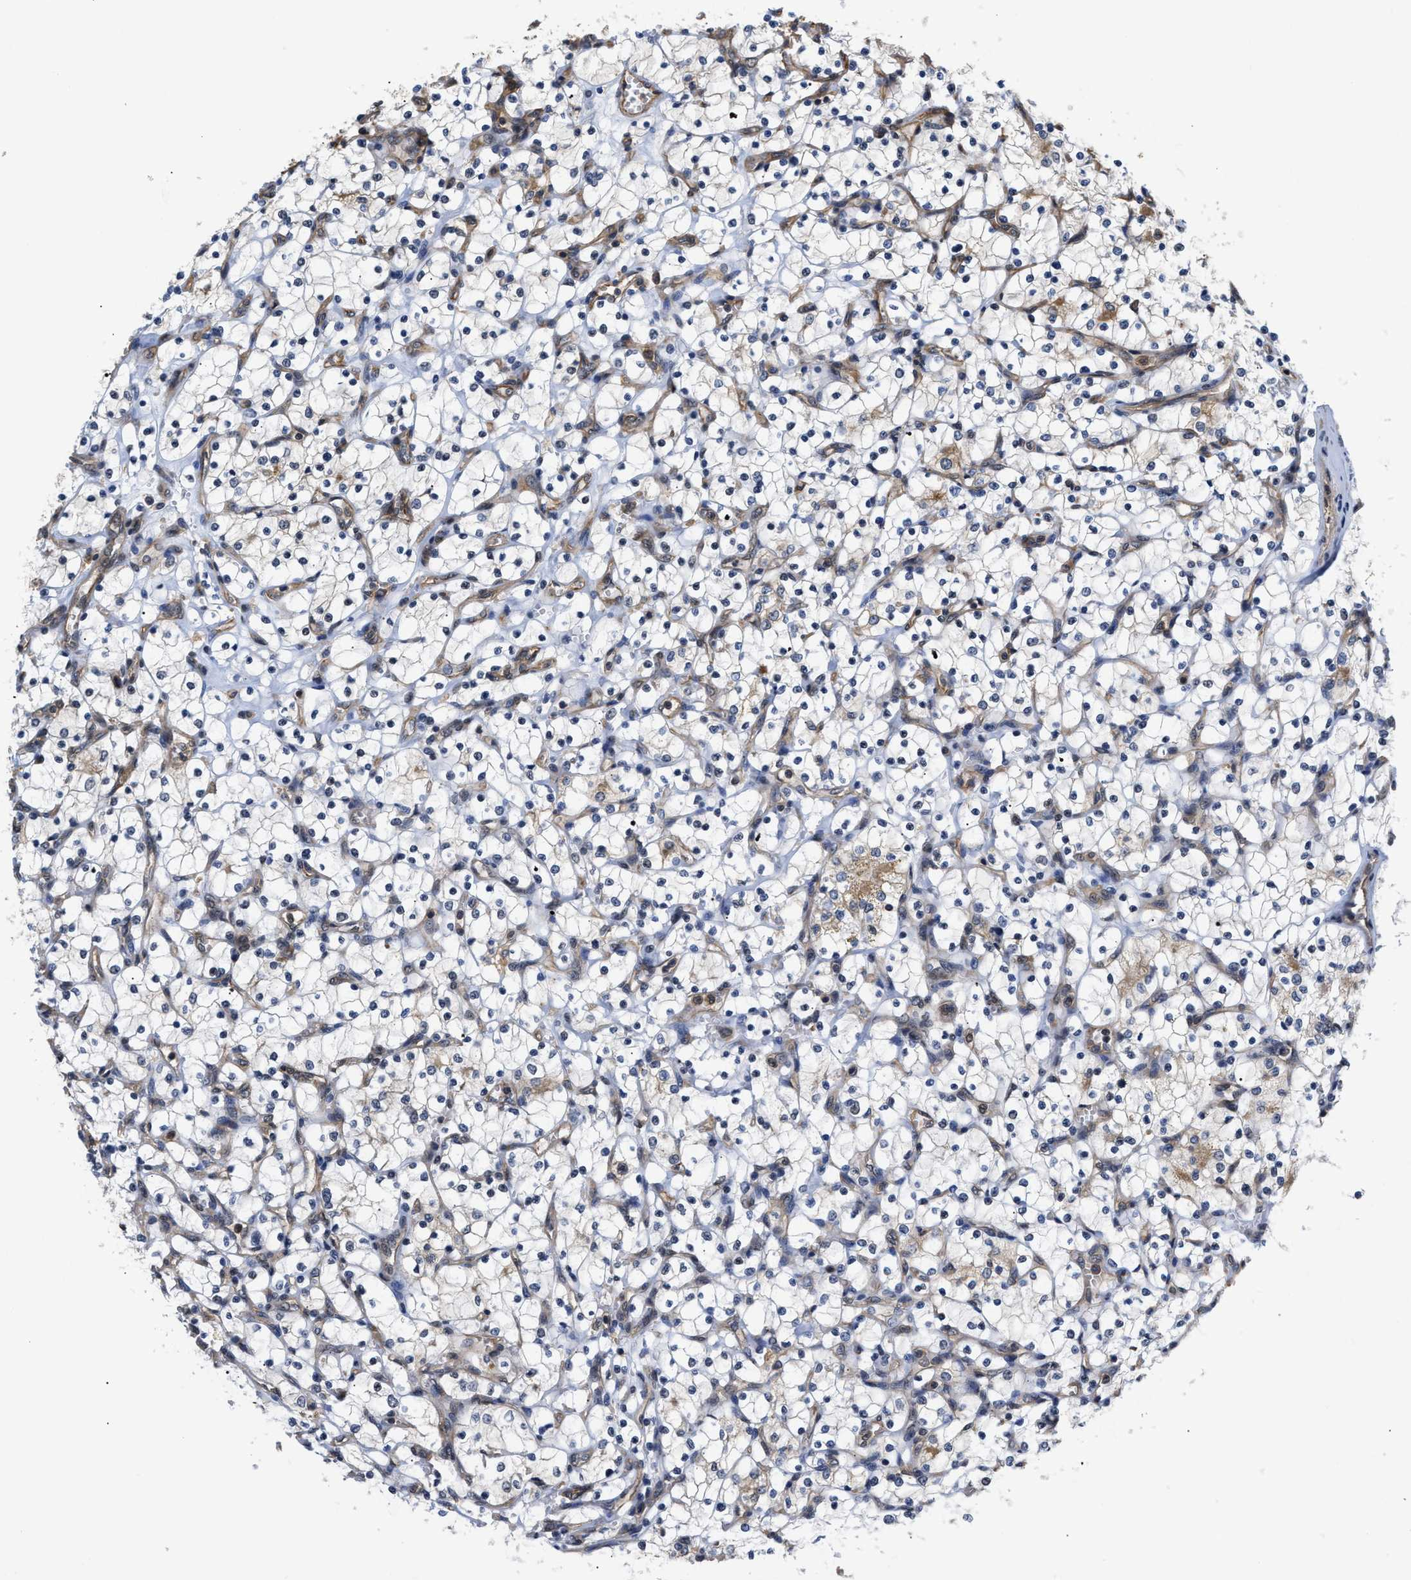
{"staining": {"intensity": "negative", "quantity": "none", "location": "none"}, "tissue": "renal cancer", "cell_type": "Tumor cells", "image_type": "cancer", "snomed": [{"axis": "morphology", "description": "Adenocarcinoma, NOS"}, {"axis": "topography", "description": "Kidney"}], "caption": "DAB (3,3'-diaminobenzidine) immunohistochemical staining of human adenocarcinoma (renal) demonstrates no significant positivity in tumor cells.", "gene": "SCAI", "patient": {"sex": "female", "age": 69}}